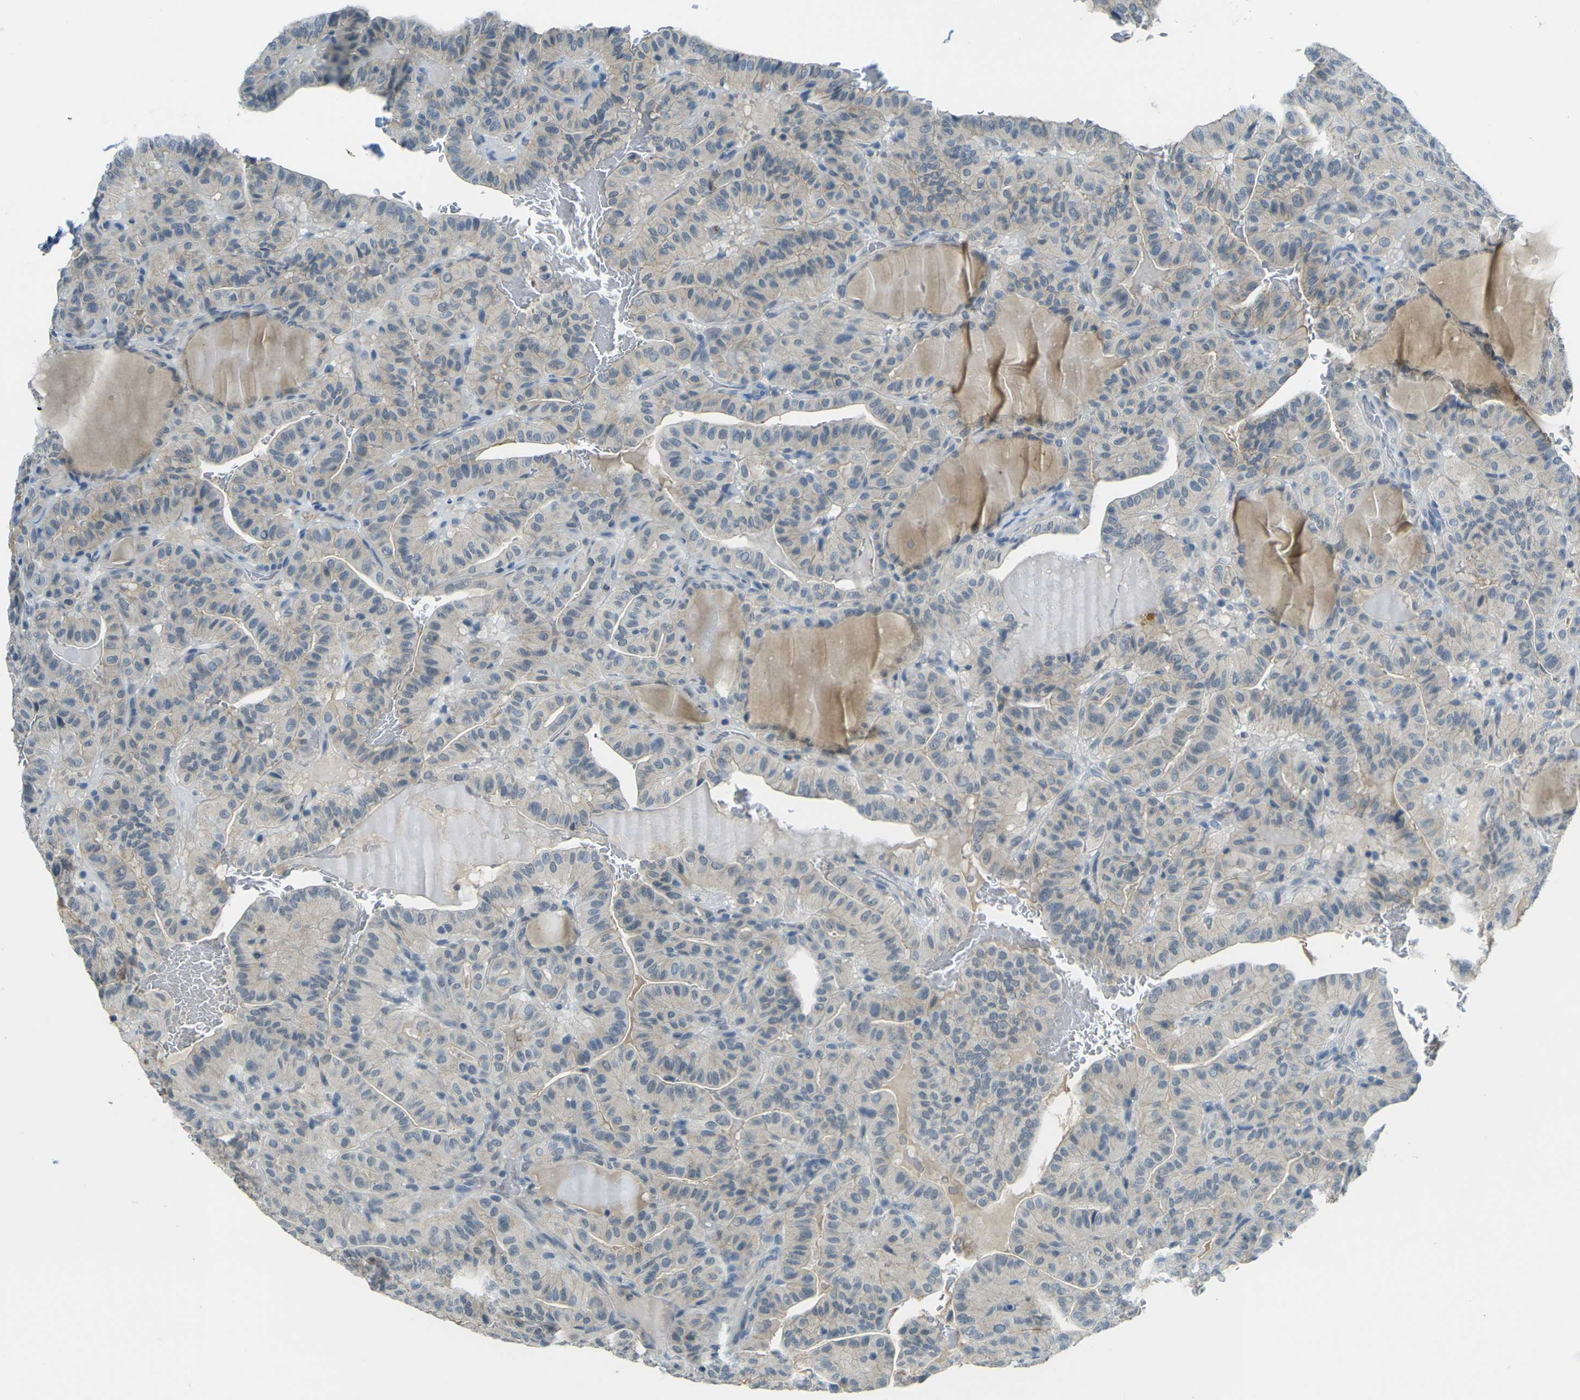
{"staining": {"intensity": "weak", "quantity": "<25%", "location": "cytoplasmic/membranous"}, "tissue": "thyroid cancer", "cell_type": "Tumor cells", "image_type": "cancer", "snomed": [{"axis": "morphology", "description": "Papillary adenocarcinoma, NOS"}, {"axis": "topography", "description": "Thyroid gland"}], "caption": "Tumor cells show no significant protein positivity in thyroid cancer. (Immunohistochemistry, brightfield microscopy, high magnification).", "gene": "SPTBN2", "patient": {"sex": "male", "age": 77}}